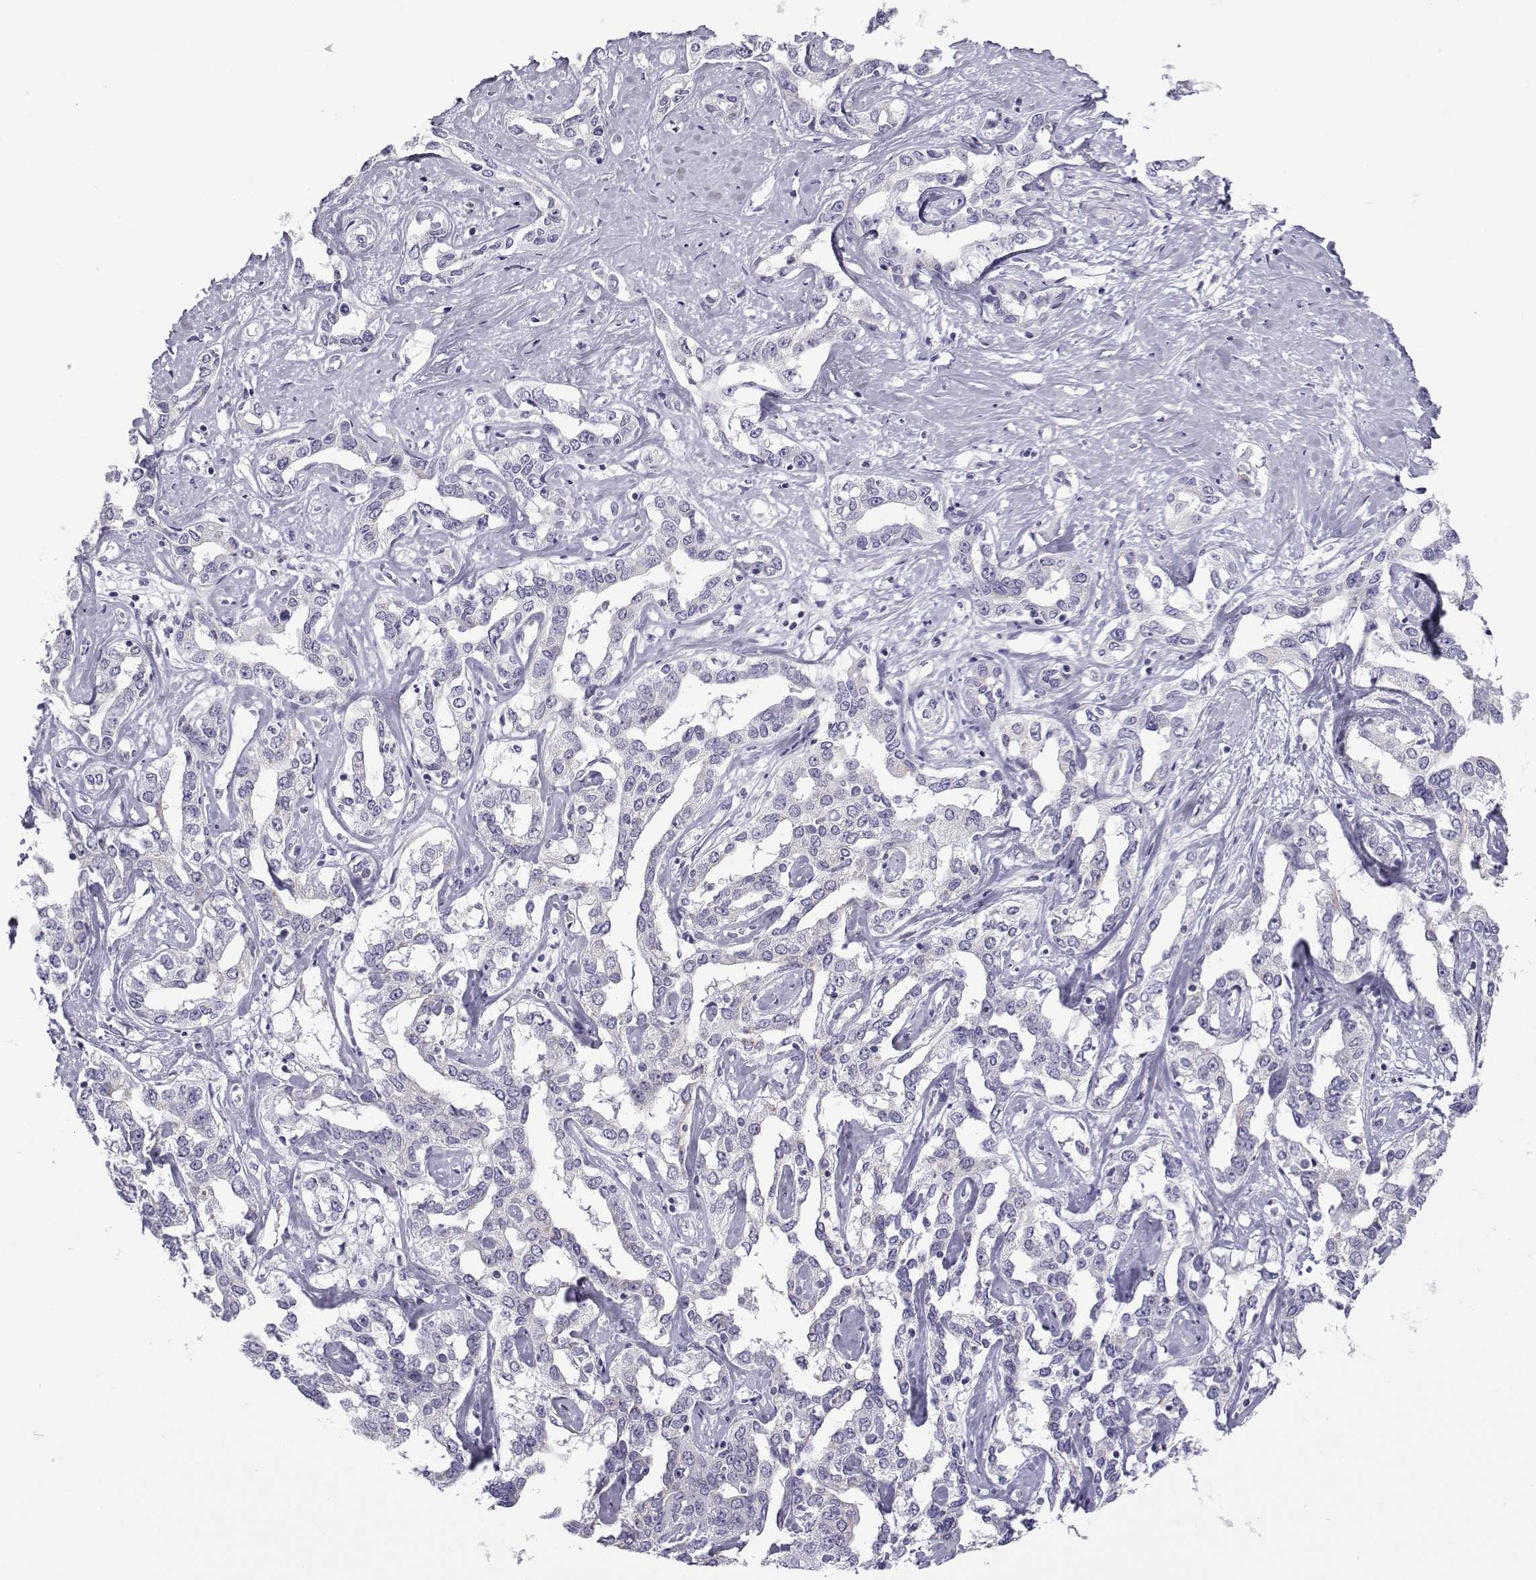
{"staining": {"intensity": "negative", "quantity": "none", "location": "none"}, "tissue": "liver cancer", "cell_type": "Tumor cells", "image_type": "cancer", "snomed": [{"axis": "morphology", "description": "Cholangiocarcinoma"}, {"axis": "topography", "description": "Liver"}], "caption": "High magnification brightfield microscopy of liver cancer (cholangiocarcinoma) stained with DAB (3,3'-diaminobenzidine) (brown) and counterstained with hematoxylin (blue): tumor cells show no significant positivity.", "gene": "CFAP53", "patient": {"sex": "male", "age": 59}}